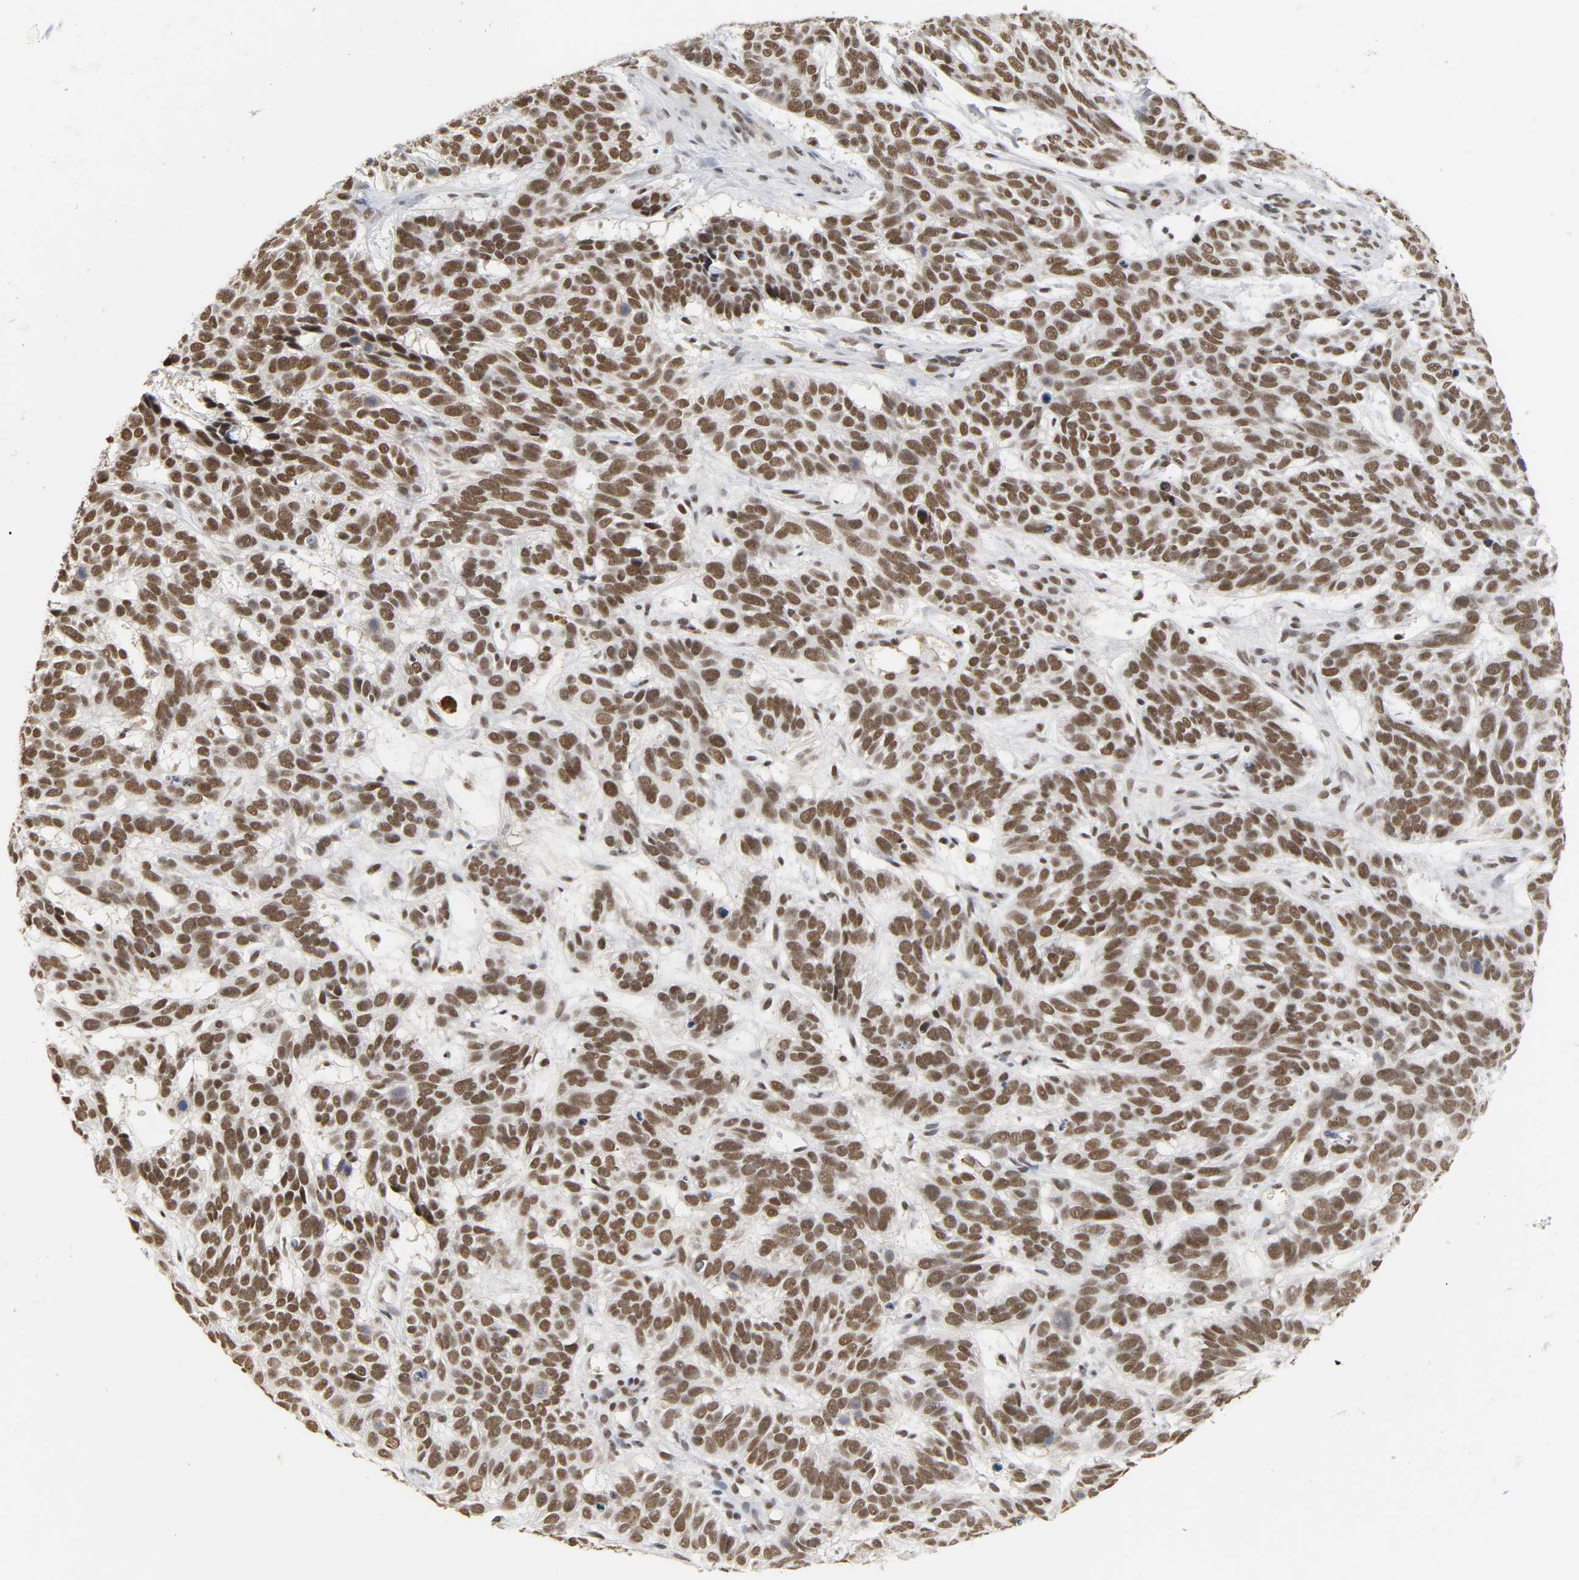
{"staining": {"intensity": "moderate", "quantity": ">75%", "location": "nuclear"}, "tissue": "skin cancer", "cell_type": "Tumor cells", "image_type": "cancer", "snomed": [{"axis": "morphology", "description": "Basal cell carcinoma"}, {"axis": "topography", "description": "Skin"}], "caption": "Brown immunohistochemical staining in human skin cancer (basal cell carcinoma) exhibits moderate nuclear expression in approximately >75% of tumor cells.", "gene": "NCOA6", "patient": {"sex": "male", "age": 87}}